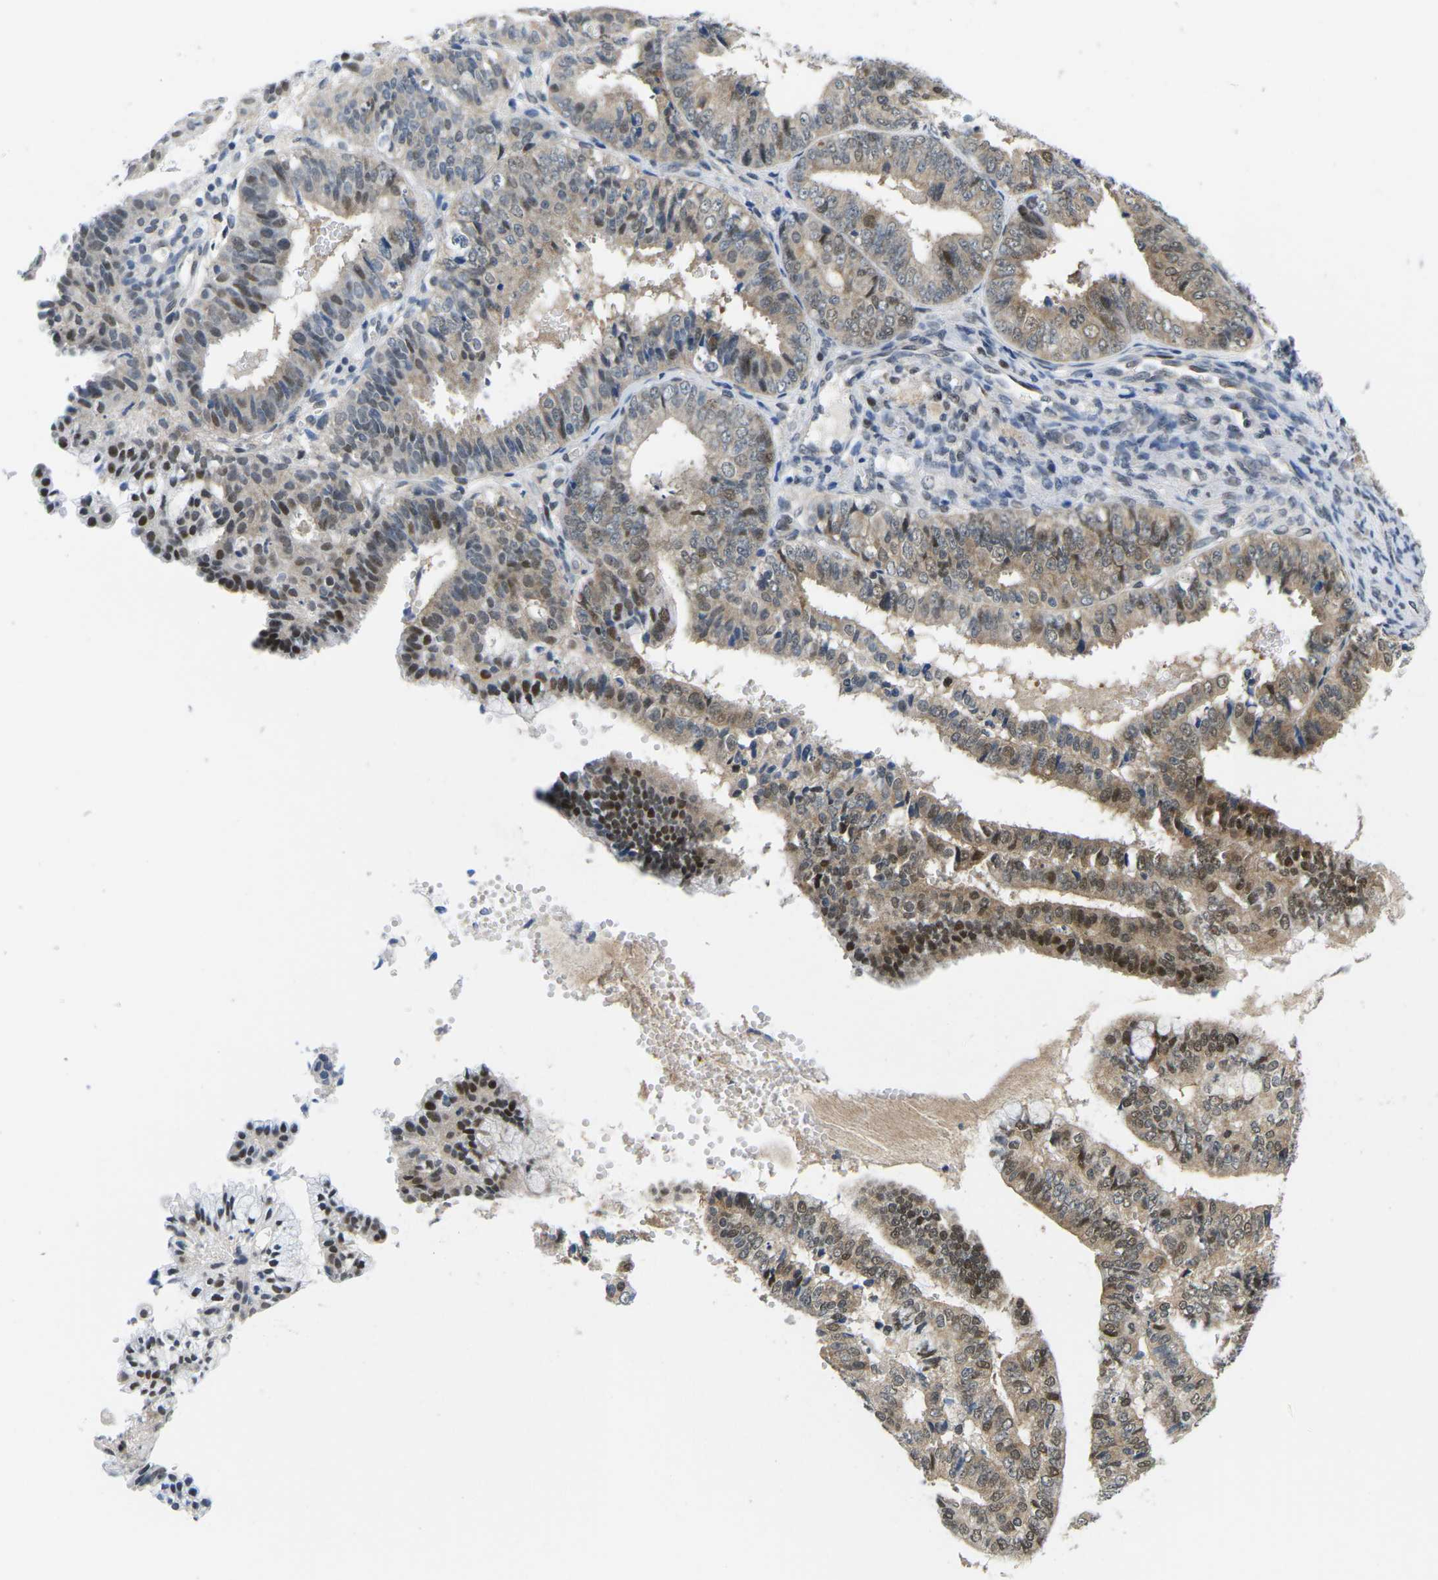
{"staining": {"intensity": "moderate", "quantity": ">75%", "location": "cytoplasmic/membranous,nuclear"}, "tissue": "endometrial cancer", "cell_type": "Tumor cells", "image_type": "cancer", "snomed": [{"axis": "morphology", "description": "Adenocarcinoma, NOS"}, {"axis": "topography", "description": "Endometrium"}], "caption": "Immunohistochemical staining of human adenocarcinoma (endometrial) exhibits moderate cytoplasmic/membranous and nuclear protein expression in about >75% of tumor cells. (brown staining indicates protein expression, while blue staining denotes nuclei).", "gene": "UBA7", "patient": {"sex": "female", "age": 63}}